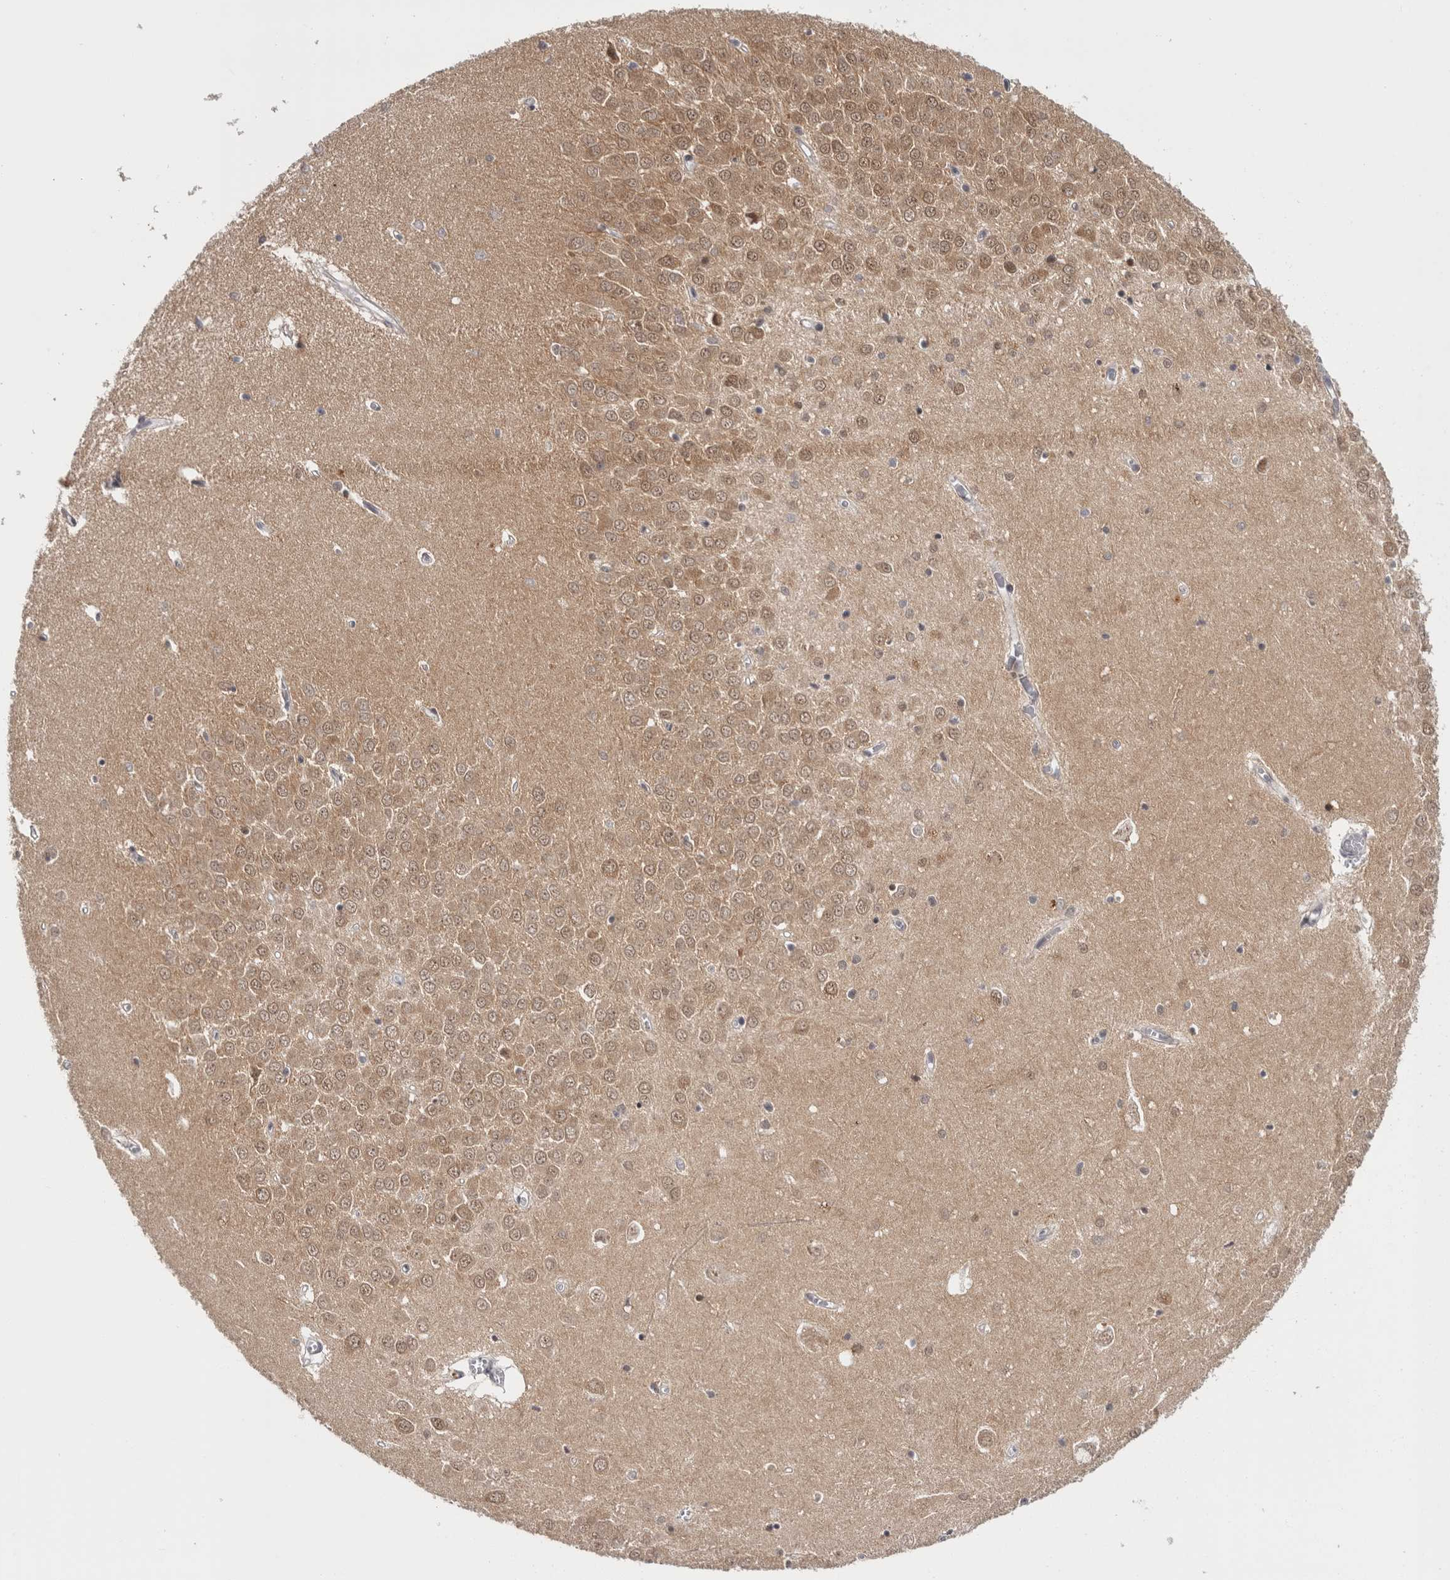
{"staining": {"intensity": "moderate", "quantity": "<25%", "location": "cytoplasmic/membranous,nuclear"}, "tissue": "hippocampus", "cell_type": "Glial cells", "image_type": "normal", "snomed": [{"axis": "morphology", "description": "Normal tissue, NOS"}, {"axis": "topography", "description": "Hippocampus"}], "caption": "Protein positivity by immunohistochemistry (IHC) displays moderate cytoplasmic/membranous,nuclear positivity in approximately <25% of glial cells in unremarkable hippocampus.", "gene": "MKNK1", "patient": {"sex": "male", "age": 70}}